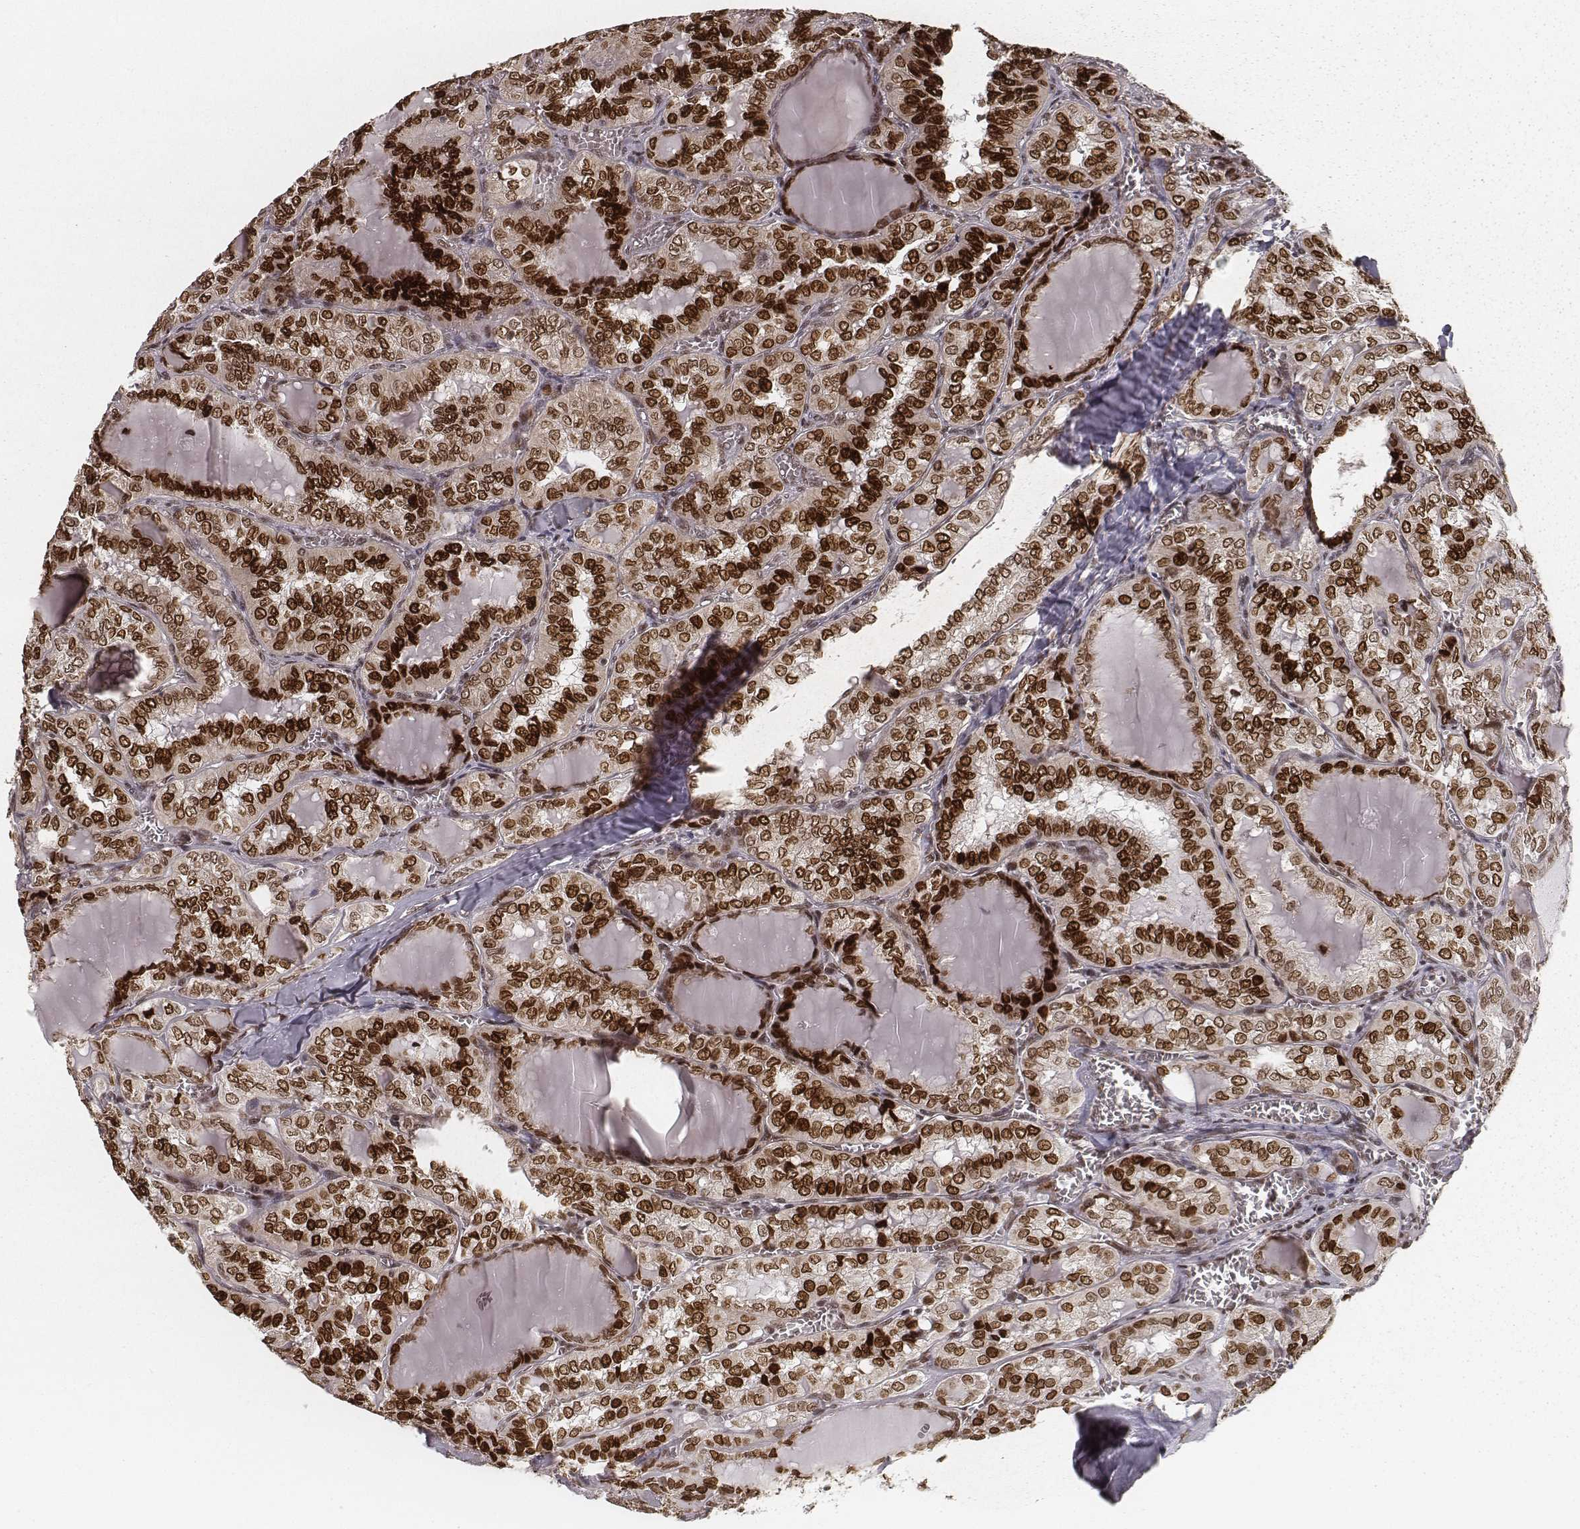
{"staining": {"intensity": "strong", "quantity": ">75%", "location": "nuclear"}, "tissue": "thyroid cancer", "cell_type": "Tumor cells", "image_type": "cancer", "snomed": [{"axis": "morphology", "description": "Papillary adenocarcinoma, NOS"}, {"axis": "topography", "description": "Thyroid gland"}], "caption": "A brown stain highlights strong nuclear expression of a protein in thyroid cancer tumor cells.", "gene": "HMGA2", "patient": {"sex": "female", "age": 41}}